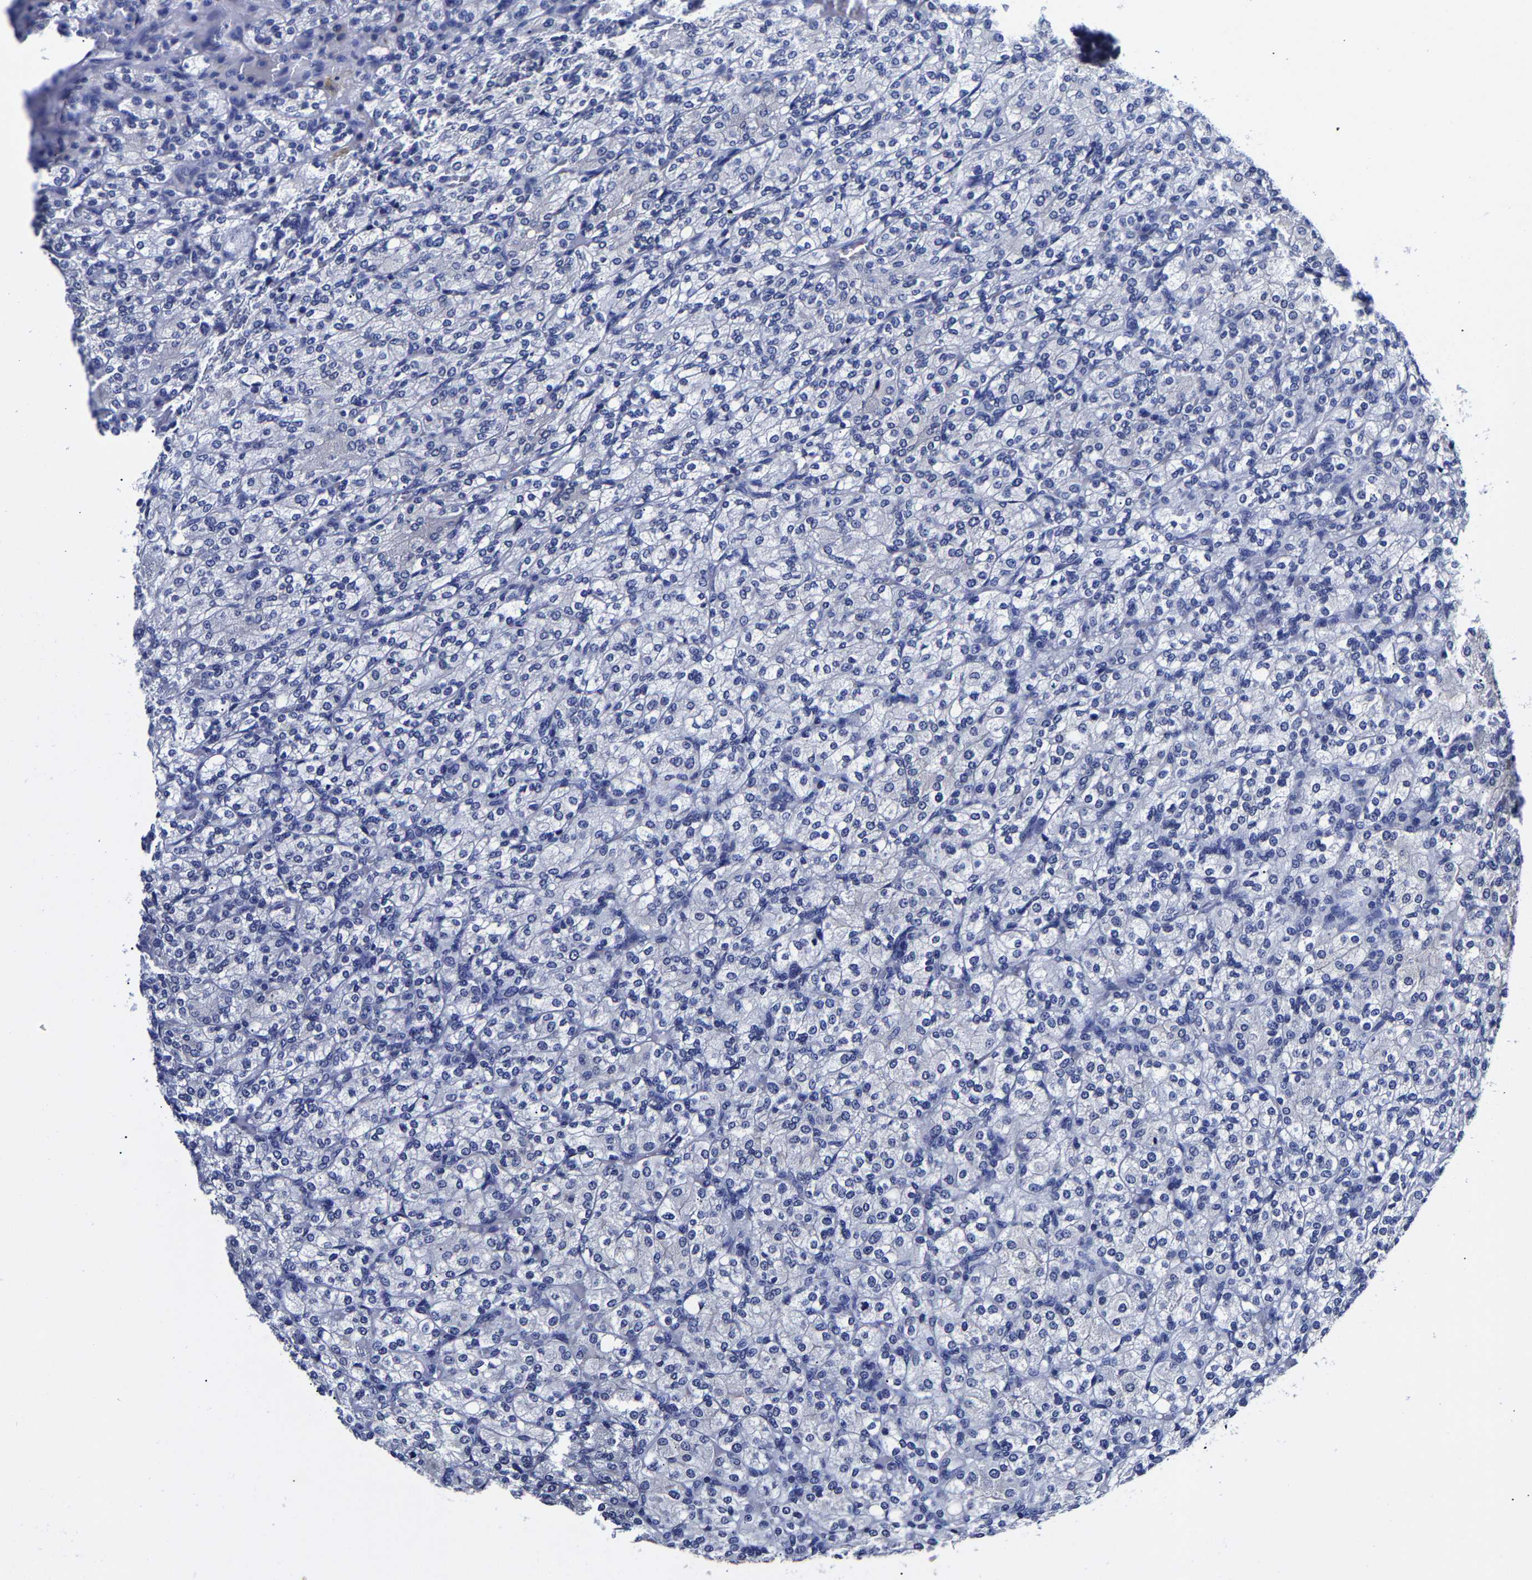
{"staining": {"intensity": "negative", "quantity": "none", "location": "none"}, "tissue": "renal cancer", "cell_type": "Tumor cells", "image_type": "cancer", "snomed": [{"axis": "morphology", "description": "Adenocarcinoma, NOS"}, {"axis": "topography", "description": "Kidney"}], "caption": "Protein analysis of renal cancer shows no significant staining in tumor cells. (DAB immunohistochemistry (IHC) visualized using brightfield microscopy, high magnification).", "gene": "CPA2", "patient": {"sex": "male", "age": 77}}